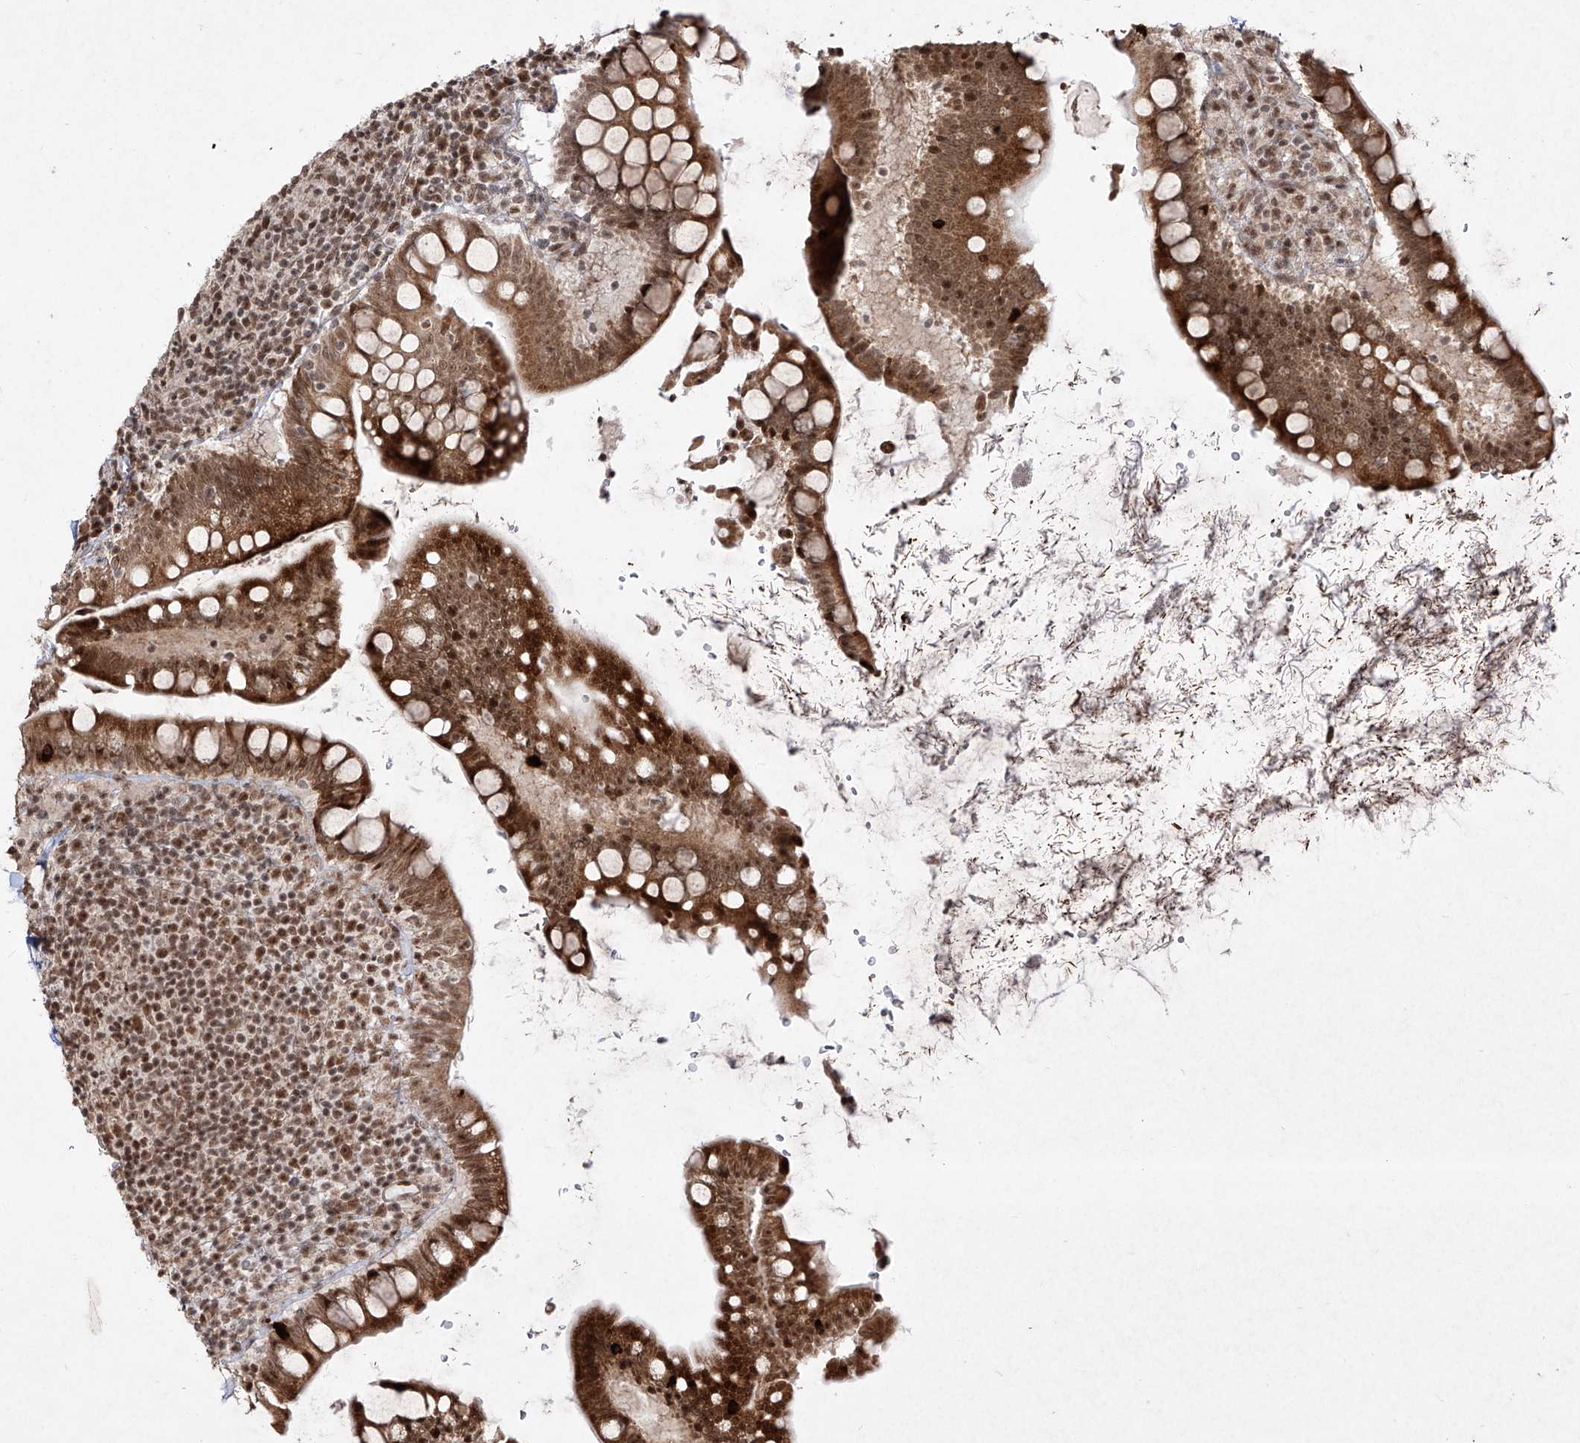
{"staining": {"intensity": "moderate", "quantity": ">75%", "location": "cytoplasmic/membranous,nuclear"}, "tissue": "small intestine", "cell_type": "Glandular cells", "image_type": "normal", "snomed": [{"axis": "morphology", "description": "Normal tissue, NOS"}, {"axis": "topography", "description": "Small intestine"}], "caption": "Moderate cytoplasmic/membranous,nuclear expression for a protein is identified in approximately >75% of glandular cells of normal small intestine using immunohistochemistry.", "gene": "SNRNP27", "patient": {"sex": "female", "age": 84}}